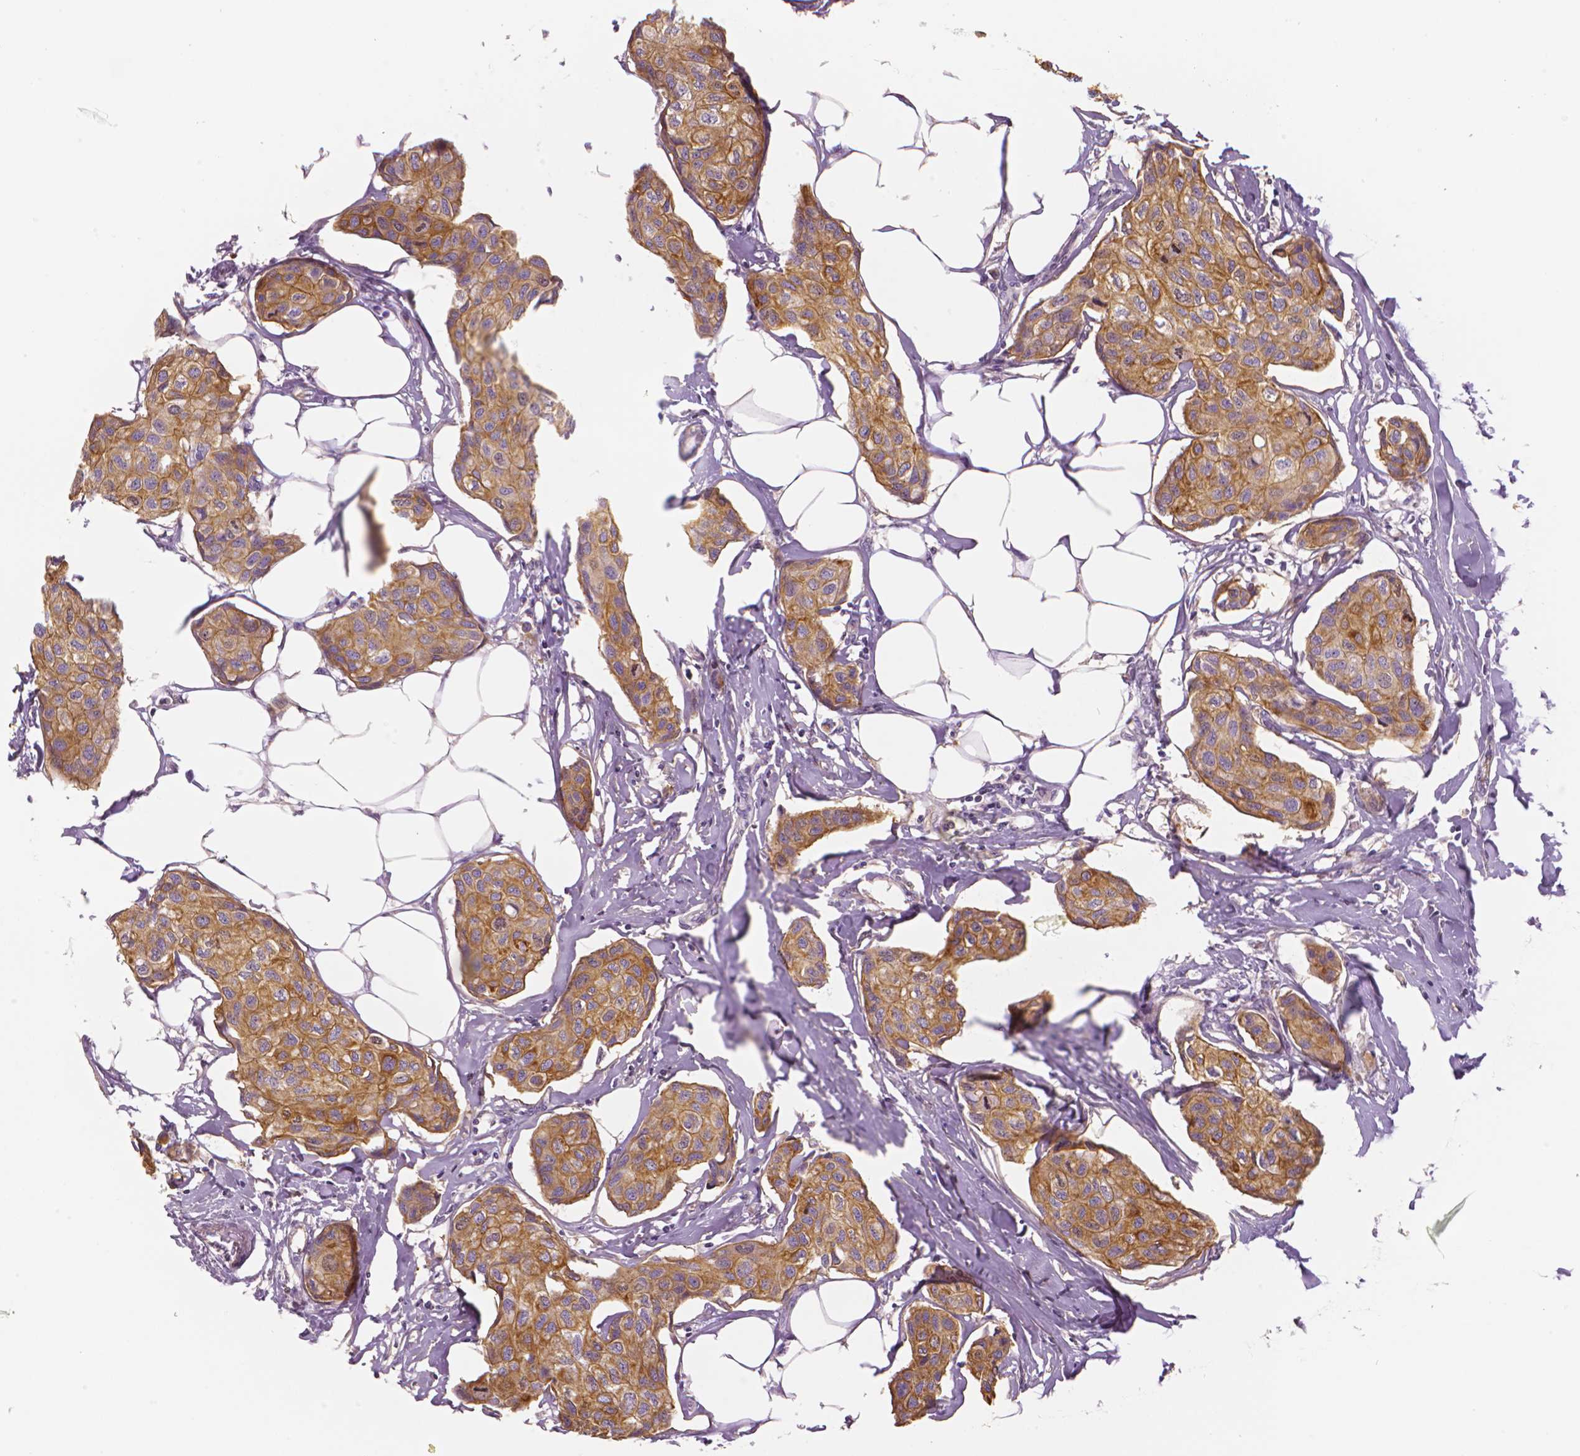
{"staining": {"intensity": "moderate", "quantity": ">75%", "location": "cytoplasmic/membranous"}, "tissue": "breast cancer", "cell_type": "Tumor cells", "image_type": "cancer", "snomed": [{"axis": "morphology", "description": "Duct carcinoma"}, {"axis": "topography", "description": "Breast"}], "caption": "Immunohistochemical staining of human breast cancer shows medium levels of moderate cytoplasmic/membranous staining in about >75% of tumor cells.", "gene": "MKI67", "patient": {"sex": "female", "age": 80}}